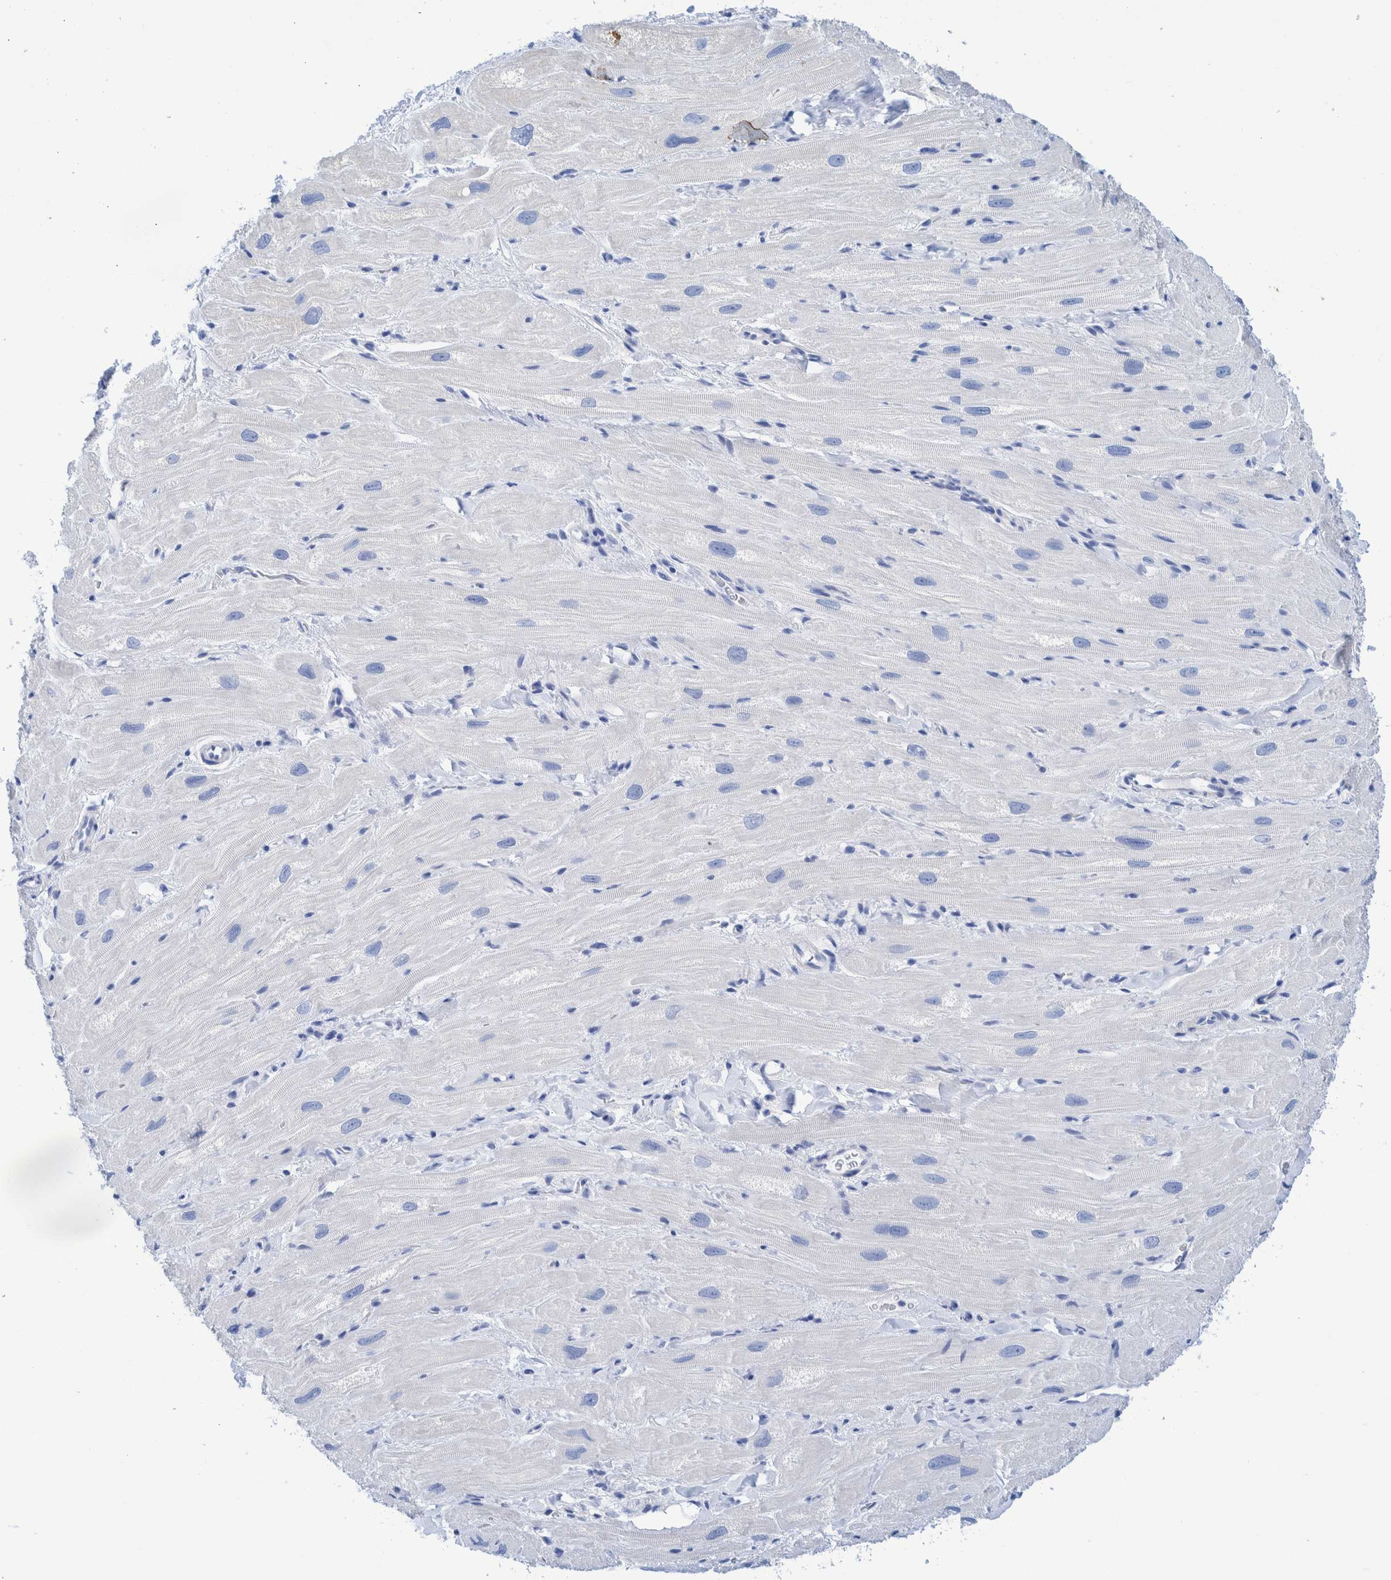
{"staining": {"intensity": "negative", "quantity": "none", "location": "none"}, "tissue": "heart muscle", "cell_type": "Cardiomyocytes", "image_type": "normal", "snomed": [{"axis": "morphology", "description": "Normal tissue, NOS"}, {"axis": "topography", "description": "Heart"}], "caption": "Immunohistochemistry (IHC) photomicrograph of benign heart muscle: heart muscle stained with DAB (3,3'-diaminobenzidine) shows no significant protein positivity in cardiomyocytes.", "gene": "KRT14", "patient": {"sex": "male", "age": 49}}